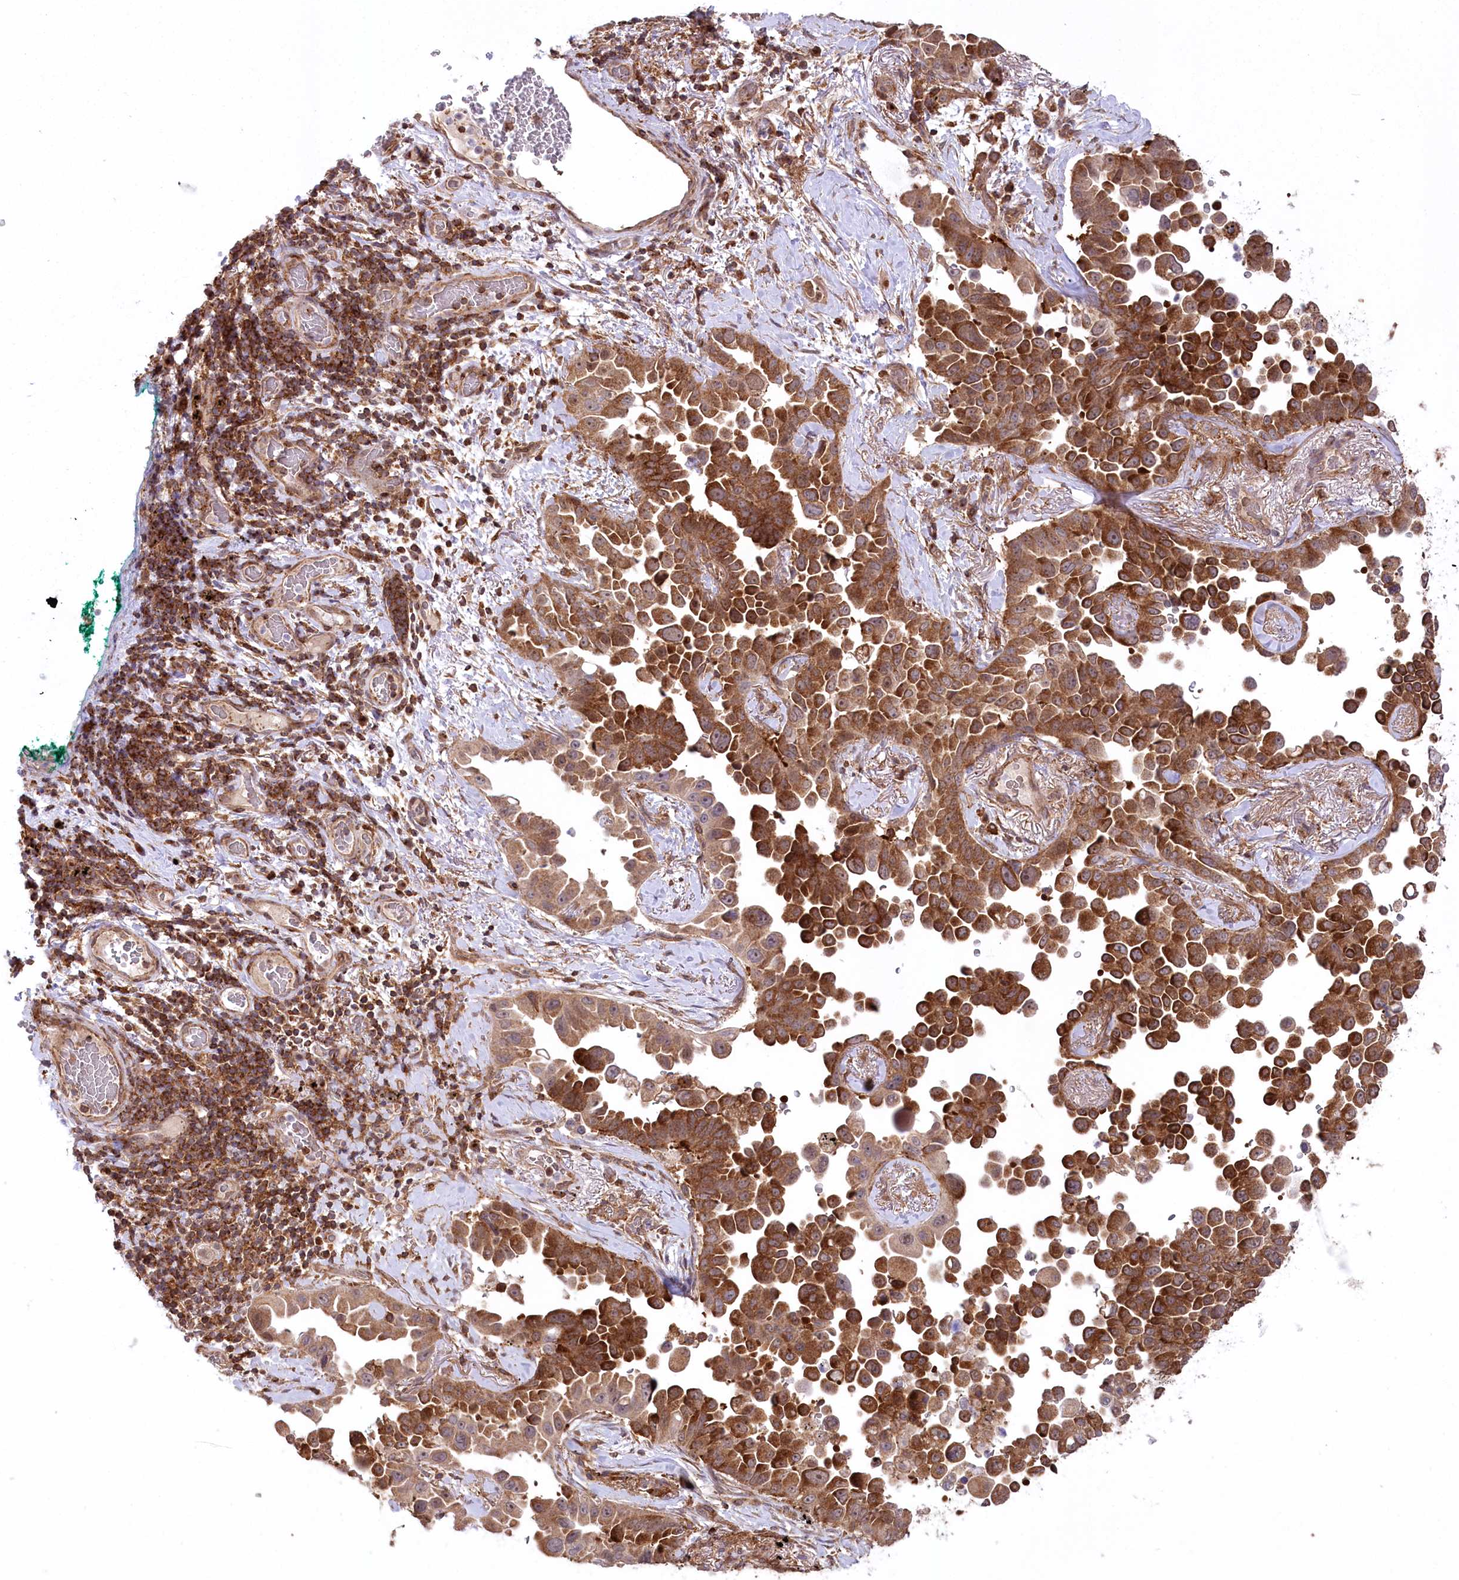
{"staining": {"intensity": "strong", "quantity": "25%-75%", "location": "cytoplasmic/membranous"}, "tissue": "lung cancer", "cell_type": "Tumor cells", "image_type": "cancer", "snomed": [{"axis": "morphology", "description": "Adenocarcinoma, NOS"}, {"axis": "topography", "description": "Lung"}], "caption": "Immunohistochemical staining of human lung cancer (adenocarcinoma) displays strong cytoplasmic/membranous protein expression in about 25%-75% of tumor cells.", "gene": "CCDC91", "patient": {"sex": "female", "age": 67}}